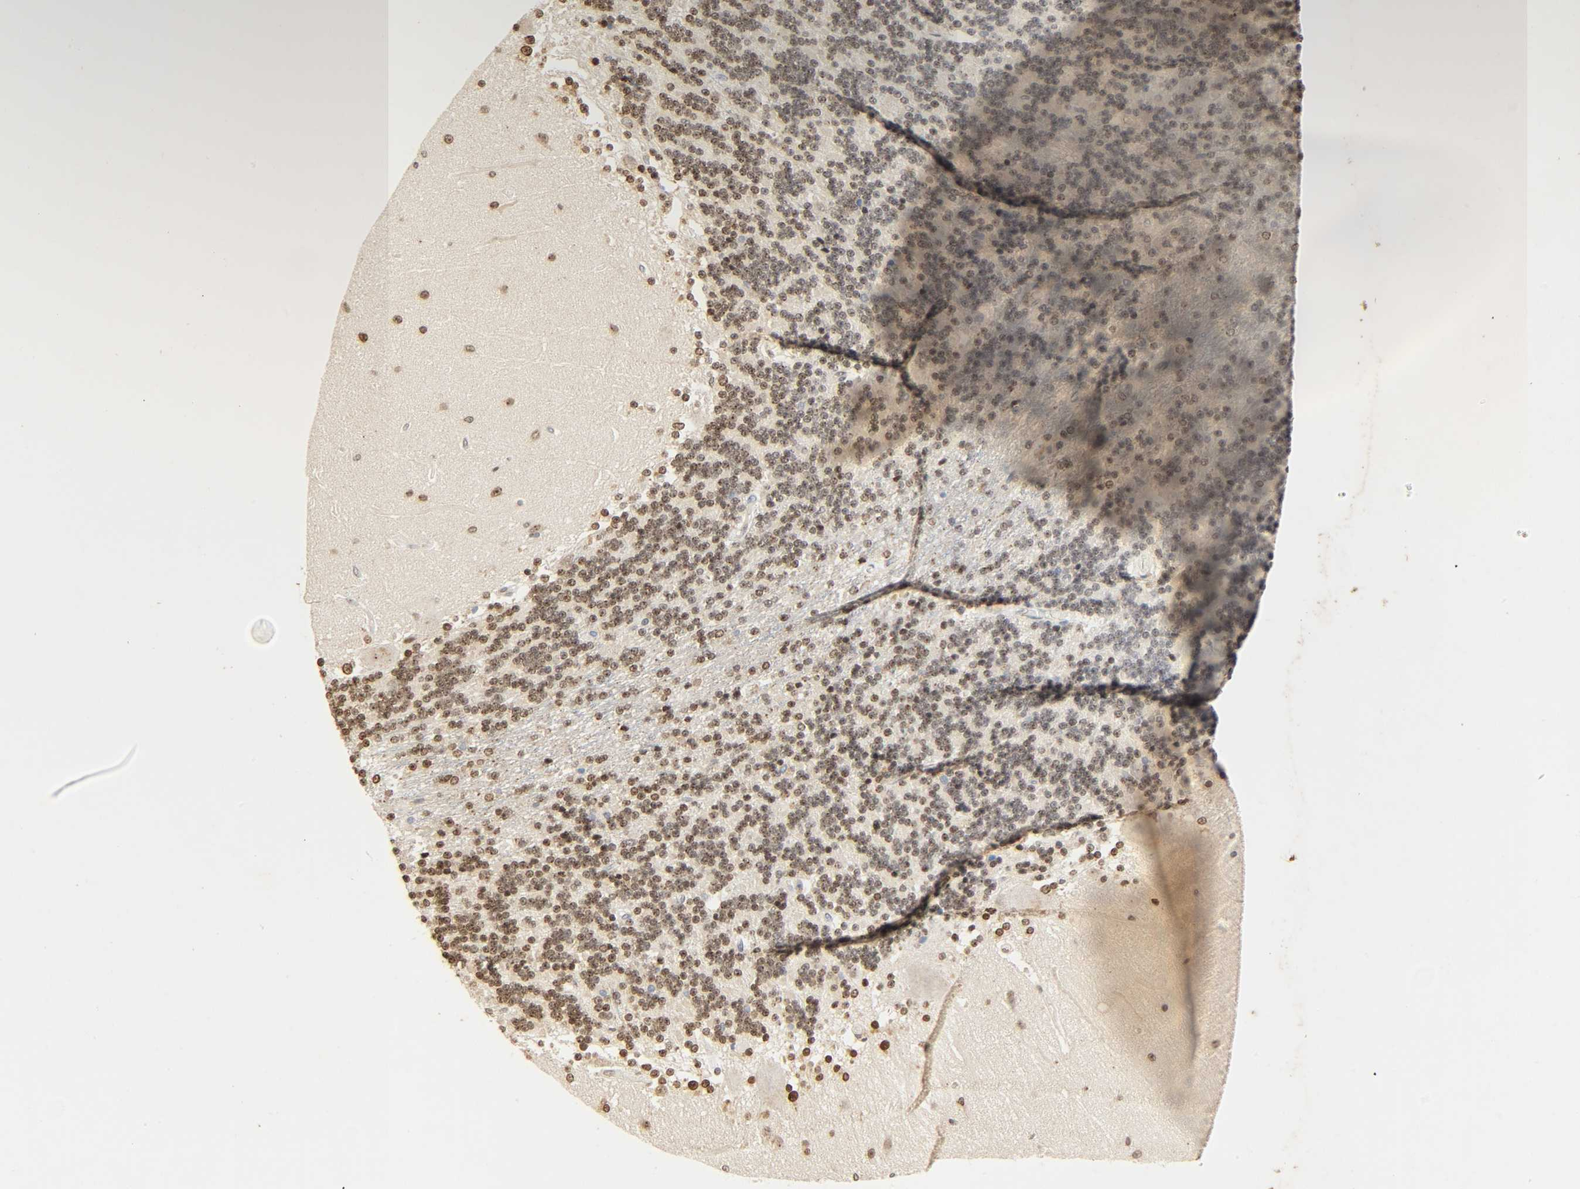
{"staining": {"intensity": "moderate", "quantity": "<25%", "location": "nuclear"}, "tissue": "cerebellum", "cell_type": "Cells in granular layer", "image_type": "normal", "snomed": [{"axis": "morphology", "description": "Normal tissue, NOS"}, {"axis": "topography", "description": "Cerebellum"}], "caption": "This histopathology image shows immunohistochemistry (IHC) staining of unremarkable human cerebellum, with low moderate nuclear expression in approximately <25% of cells in granular layer.", "gene": "UBC", "patient": {"sex": "female", "age": 54}}